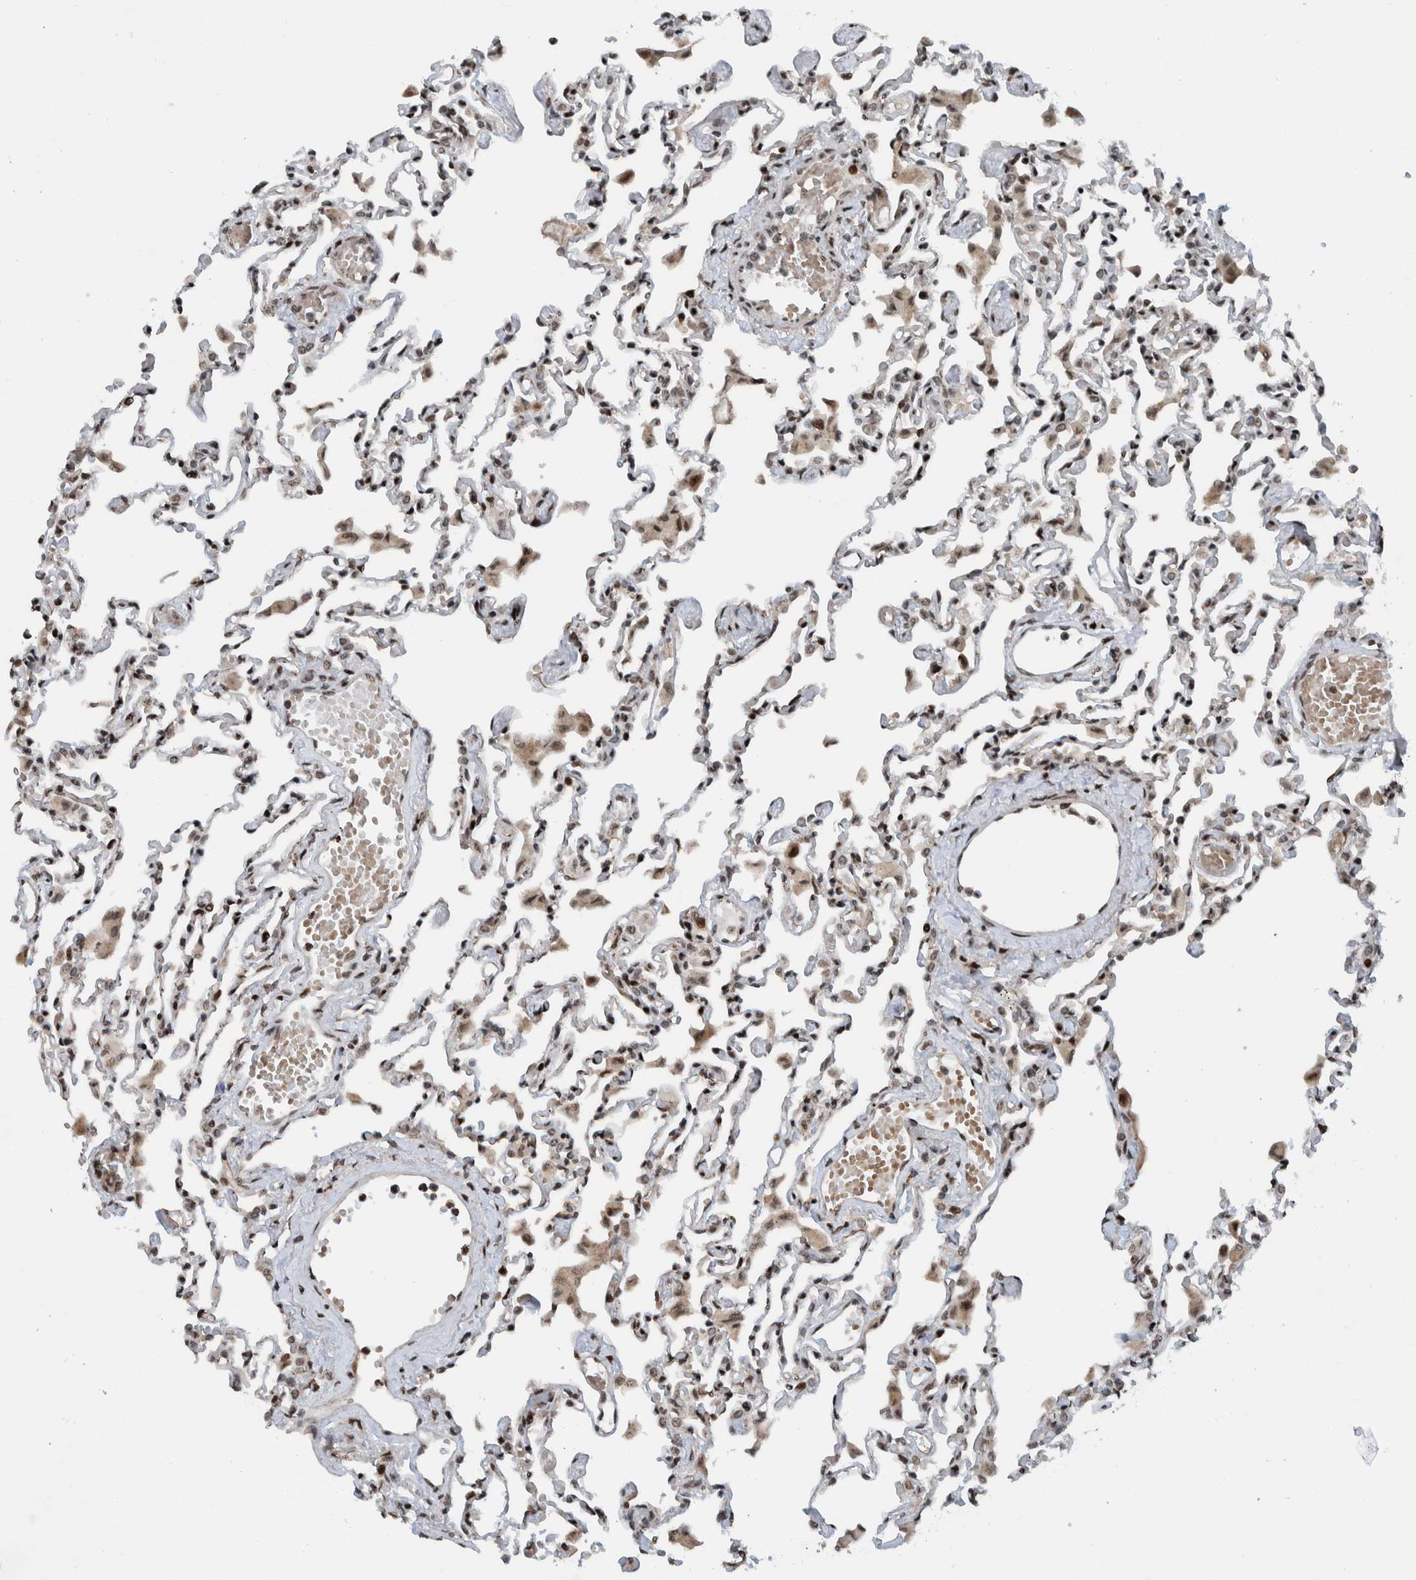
{"staining": {"intensity": "moderate", "quantity": ">75%", "location": "nuclear"}, "tissue": "lung", "cell_type": "Alveolar cells", "image_type": "normal", "snomed": [{"axis": "morphology", "description": "Normal tissue, NOS"}, {"axis": "topography", "description": "Bronchus"}, {"axis": "topography", "description": "Lung"}], "caption": "Protein expression analysis of benign human lung reveals moderate nuclear positivity in approximately >75% of alveolar cells. Nuclei are stained in blue.", "gene": "ZNF366", "patient": {"sex": "female", "age": 49}}